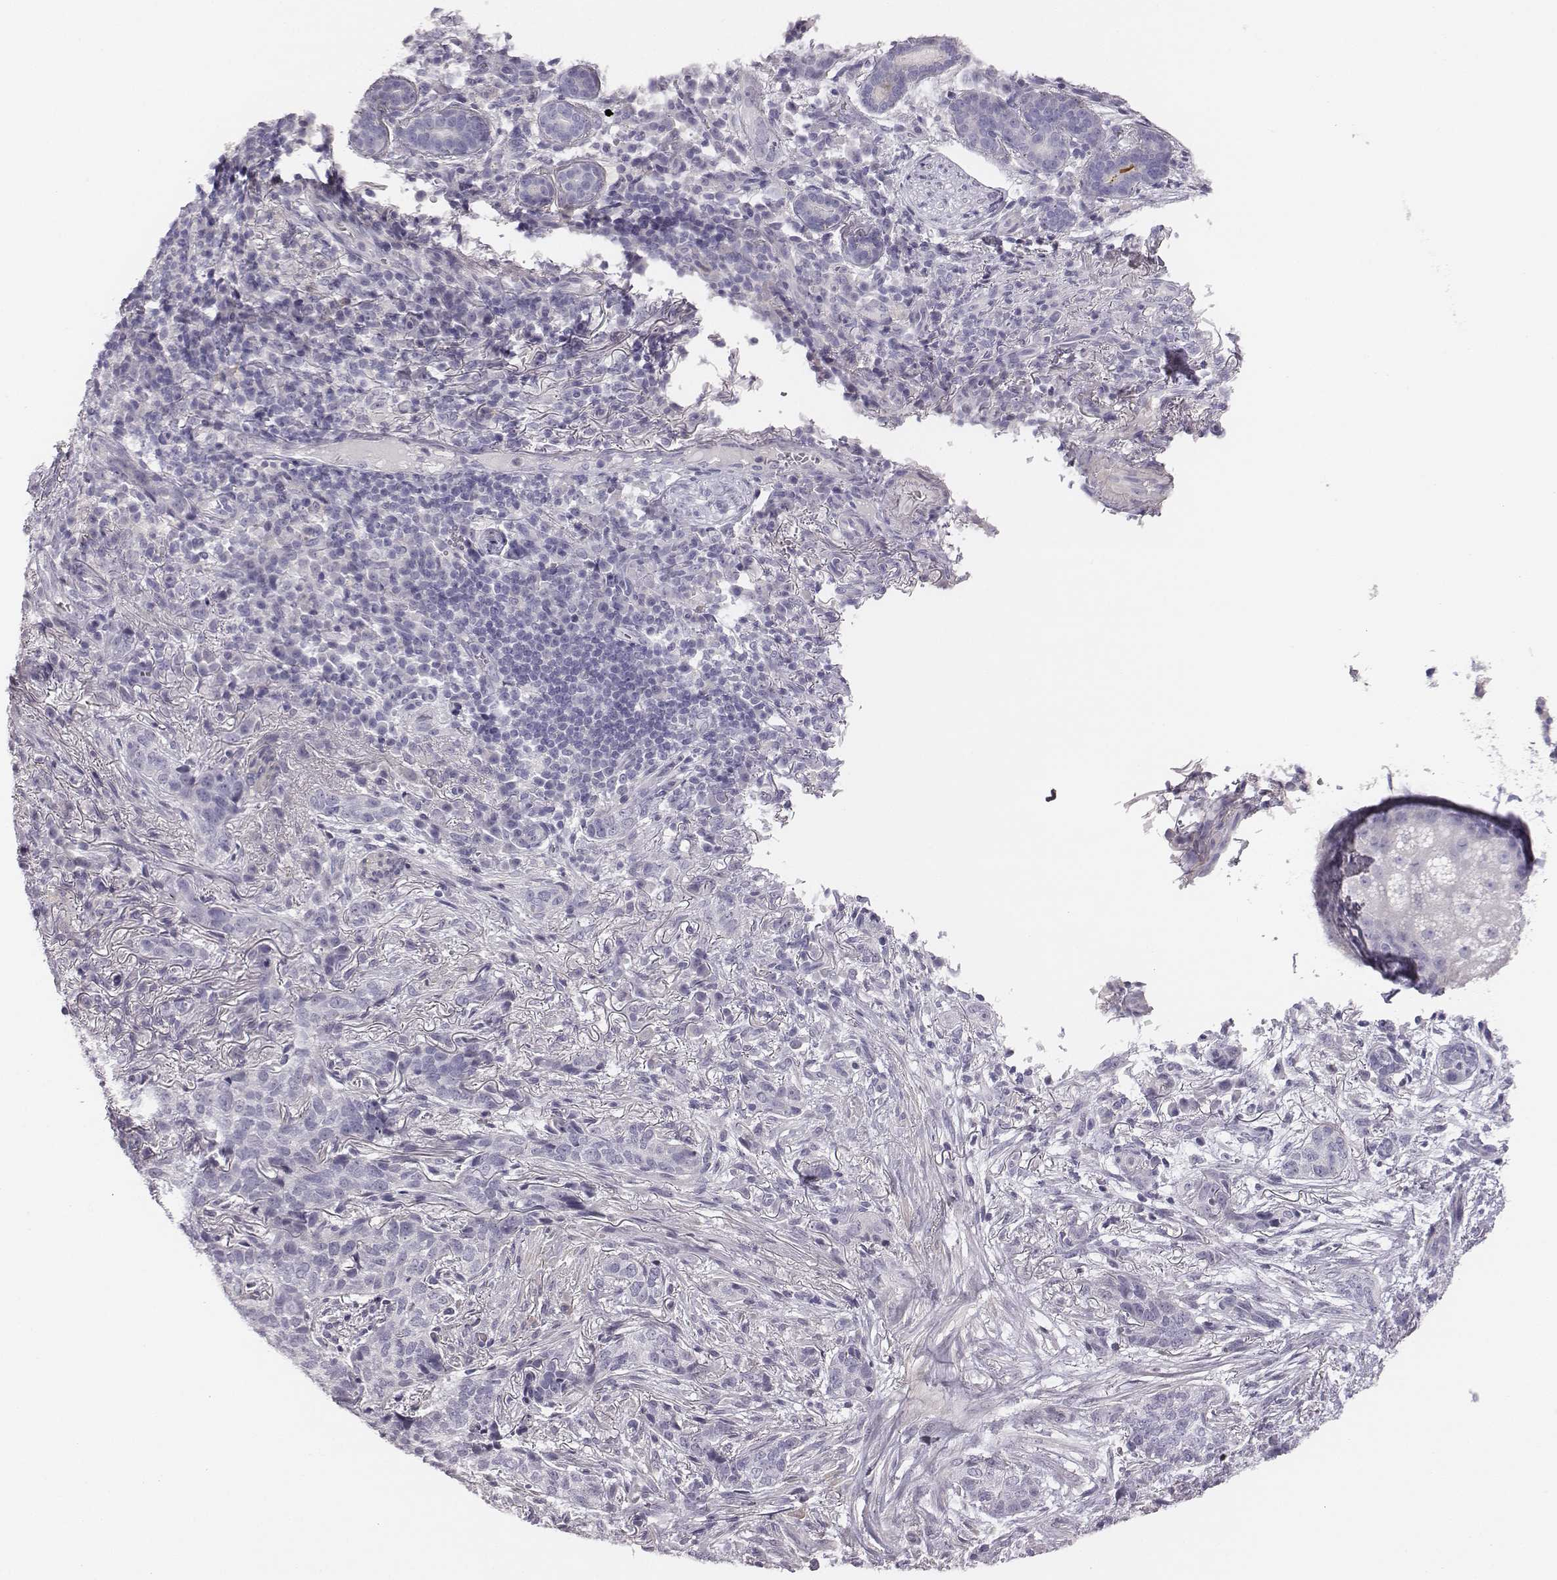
{"staining": {"intensity": "negative", "quantity": "none", "location": "none"}, "tissue": "skin cancer", "cell_type": "Tumor cells", "image_type": "cancer", "snomed": [{"axis": "morphology", "description": "Basal cell carcinoma"}, {"axis": "topography", "description": "Skin"}], "caption": "Immunohistochemistry (IHC) of human skin cancer (basal cell carcinoma) reveals no staining in tumor cells. (DAB IHC, high magnification).", "gene": "ADAM7", "patient": {"sex": "female", "age": 69}}